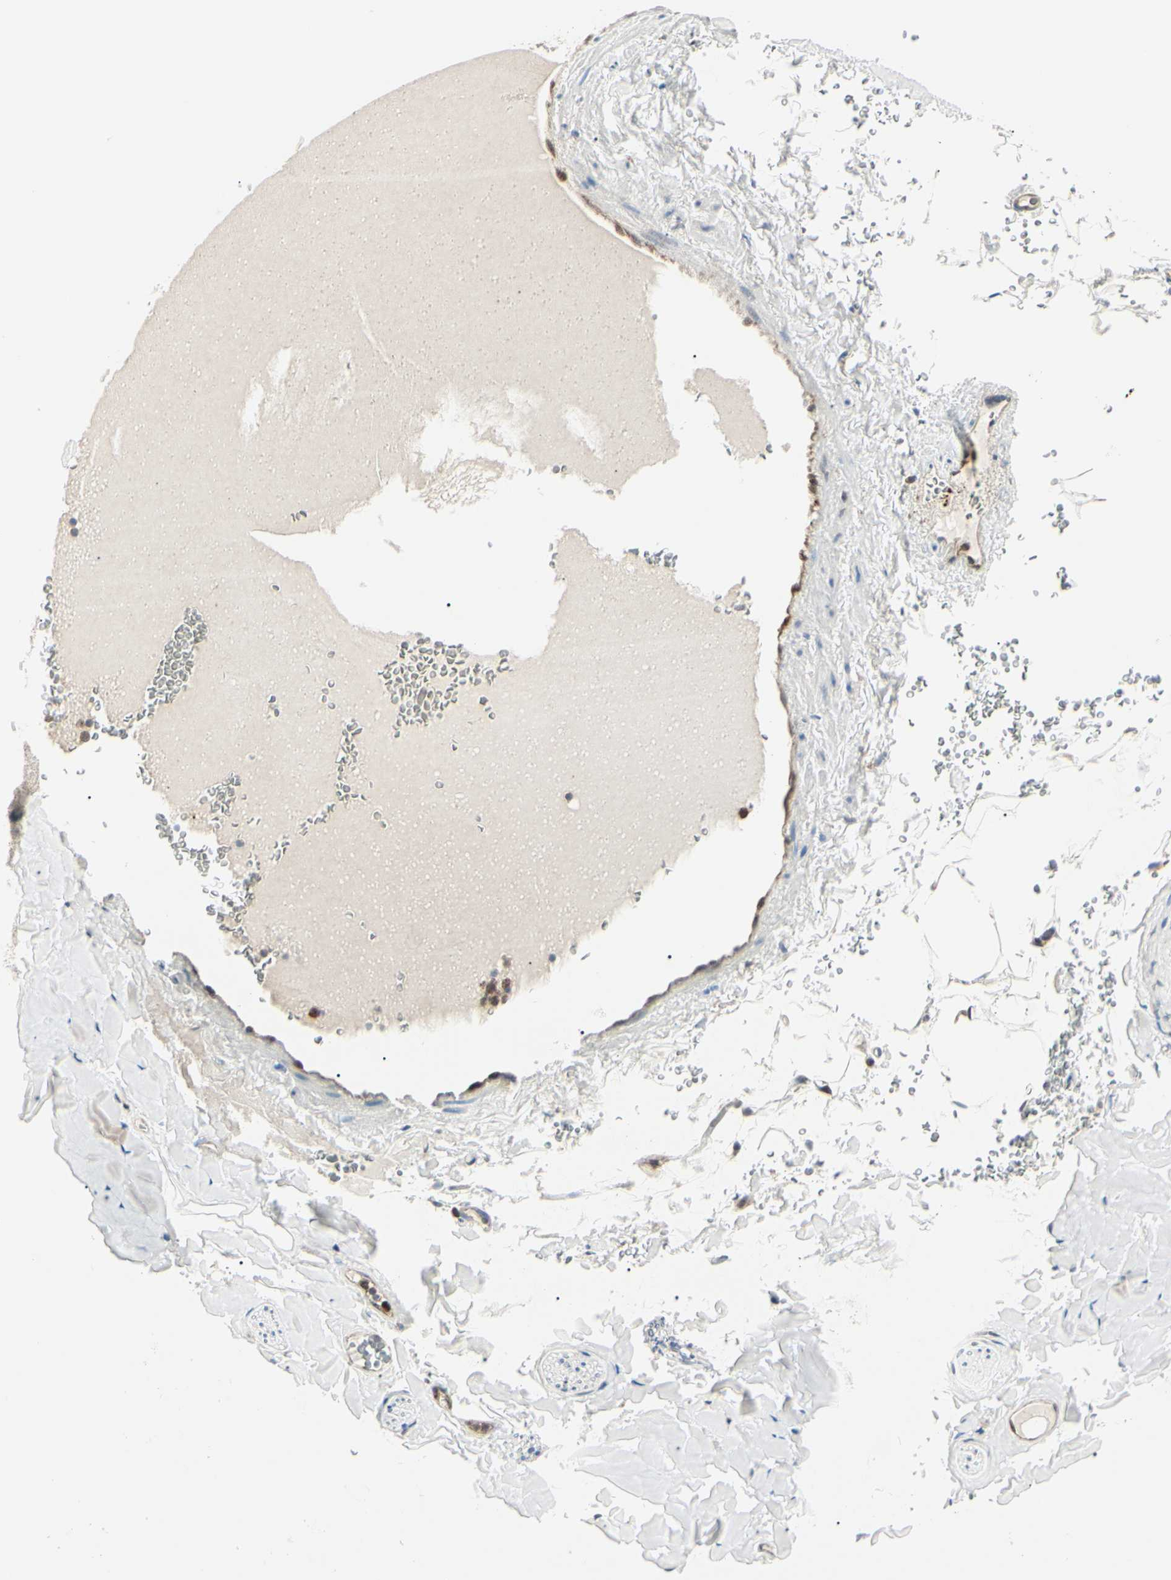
{"staining": {"intensity": "negative", "quantity": "none", "location": "none"}, "tissue": "adipose tissue", "cell_type": "Adipocytes", "image_type": "normal", "snomed": [{"axis": "morphology", "description": "Normal tissue, NOS"}, {"axis": "topography", "description": "Peripheral nerve tissue"}], "caption": "IHC image of unremarkable adipose tissue stained for a protein (brown), which reveals no expression in adipocytes. (DAB IHC with hematoxylin counter stain).", "gene": "PGK1", "patient": {"sex": "male", "age": 70}}